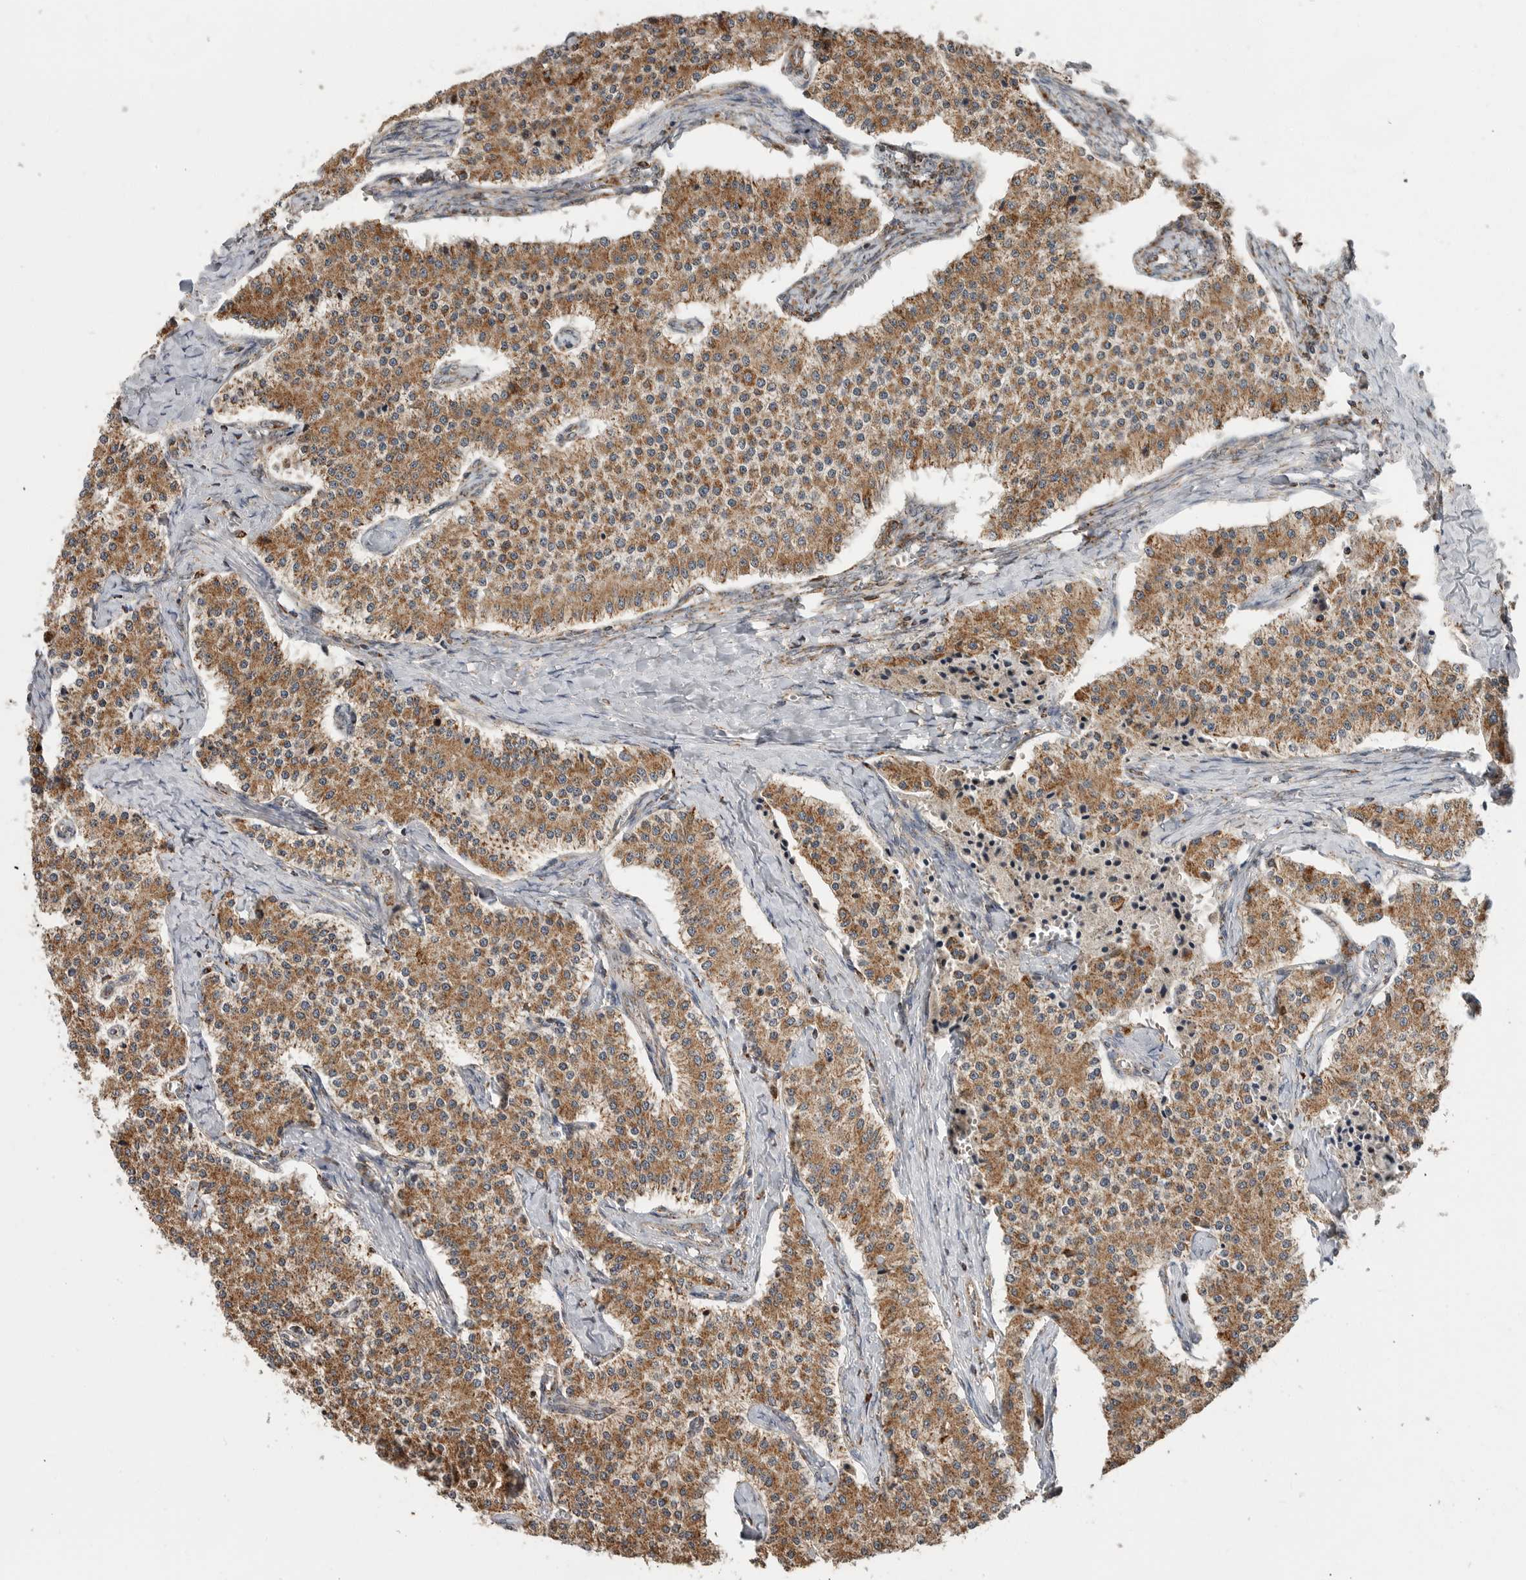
{"staining": {"intensity": "moderate", "quantity": ">75%", "location": "cytoplasmic/membranous"}, "tissue": "carcinoid", "cell_type": "Tumor cells", "image_type": "cancer", "snomed": [{"axis": "morphology", "description": "Carcinoid, malignant, NOS"}, {"axis": "topography", "description": "Colon"}], "caption": "DAB (3,3'-diaminobenzidine) immunohistochemical staining of human carcinoid (malignant) exhibits moderate cytoplasmic/membranous protein expression in approximately >75% of tumor cells.", "gene": "GCNT2", "patient": {"sex": "female", "age": 52}}